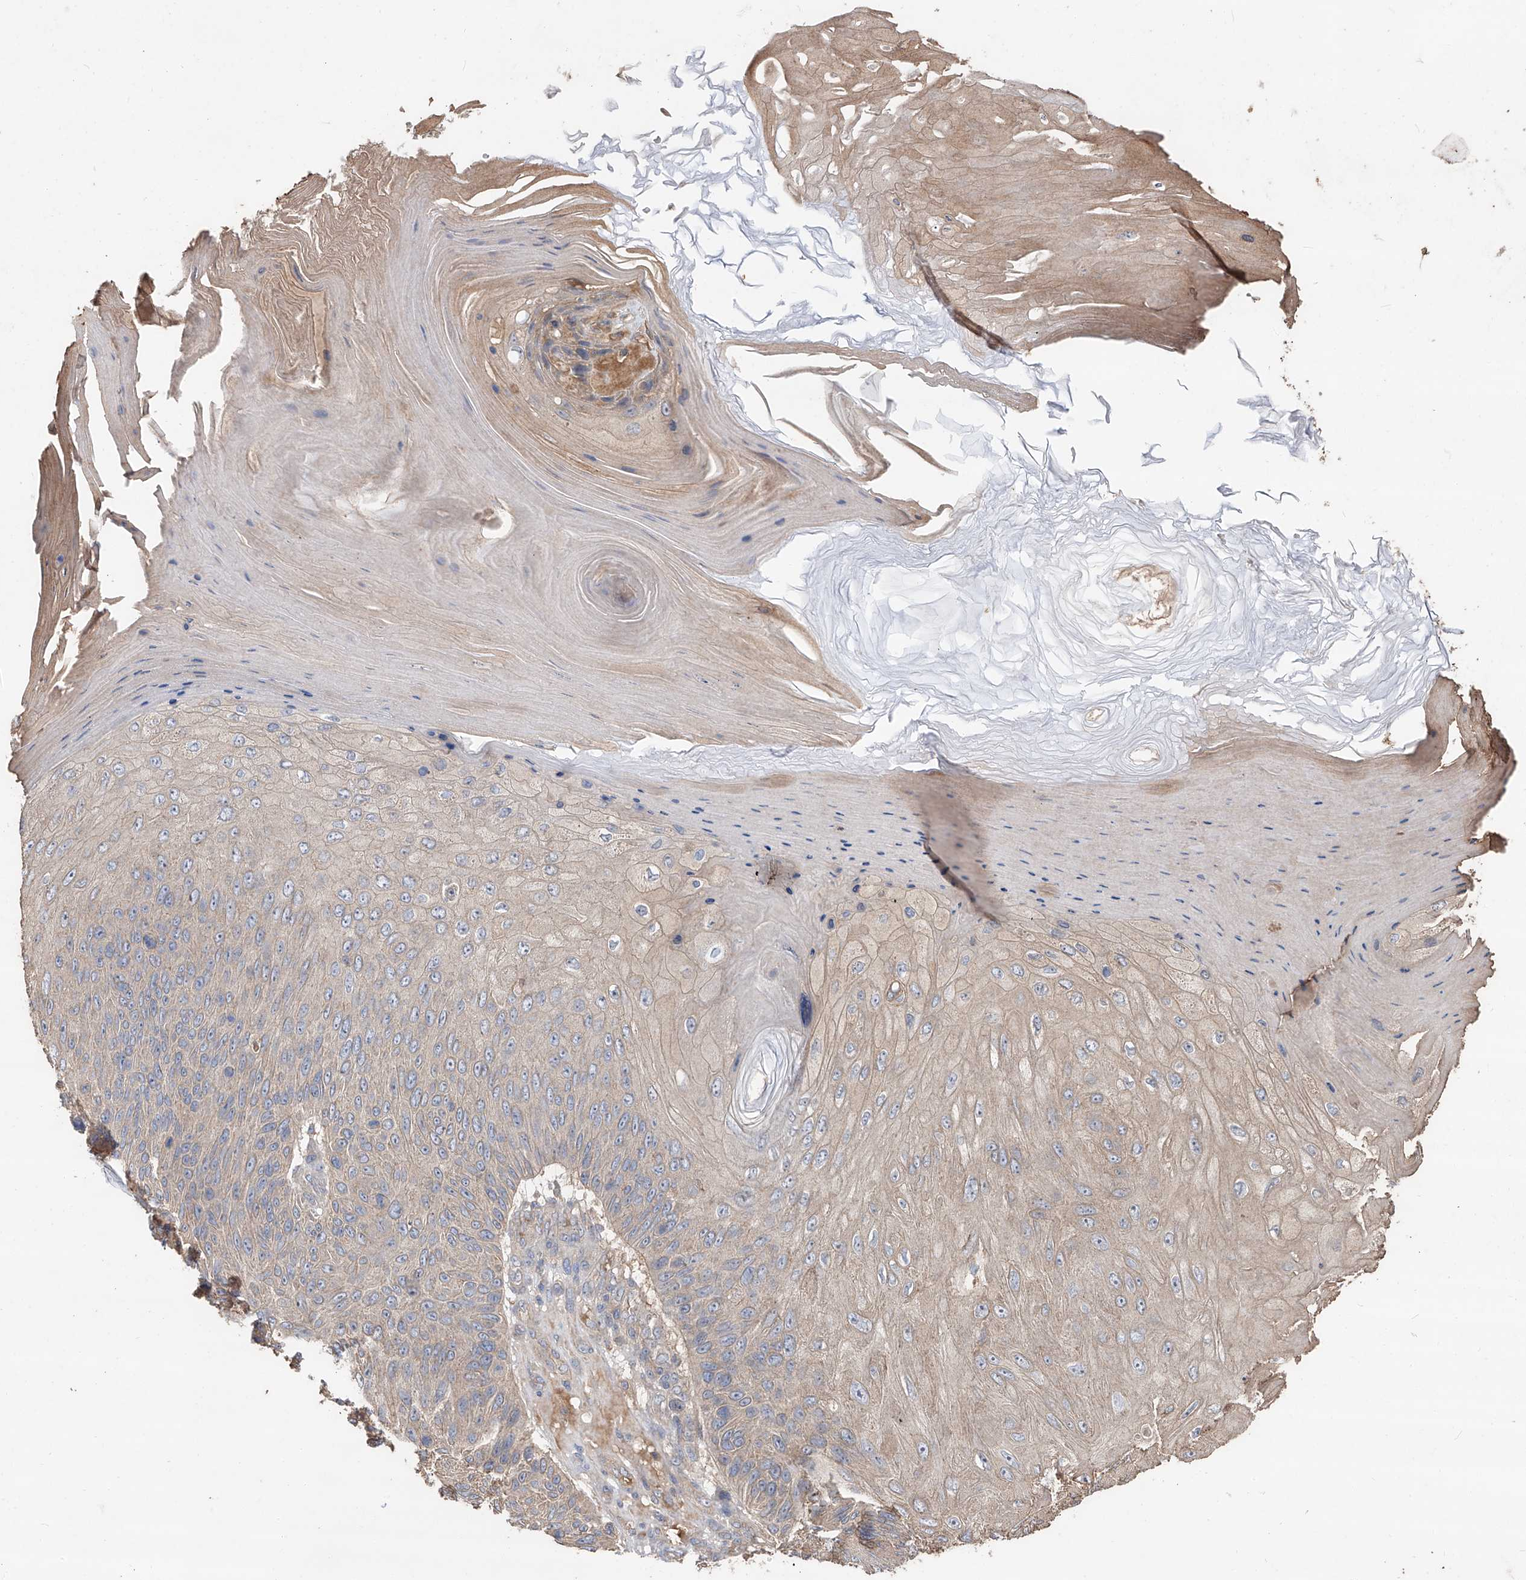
{"staining": {"intensity": "negative", "quantity": "none", "location": "none"}, "tissue": "skin cancer", "cell_type": "Tumor cells", "image_type": "cancer", "snomed": [{"axis": "morphology", "description": "Squamous cell carcinoma, NOS"}, {"axis": "topography", "description": "Skin"}], "caption": "Immunohistochemical staining of human skin squamous cell carcinoma reveals no significant expression in tumor cells.", "gene": "EDN1", "patient": {"sex": "female", "age": 88}}